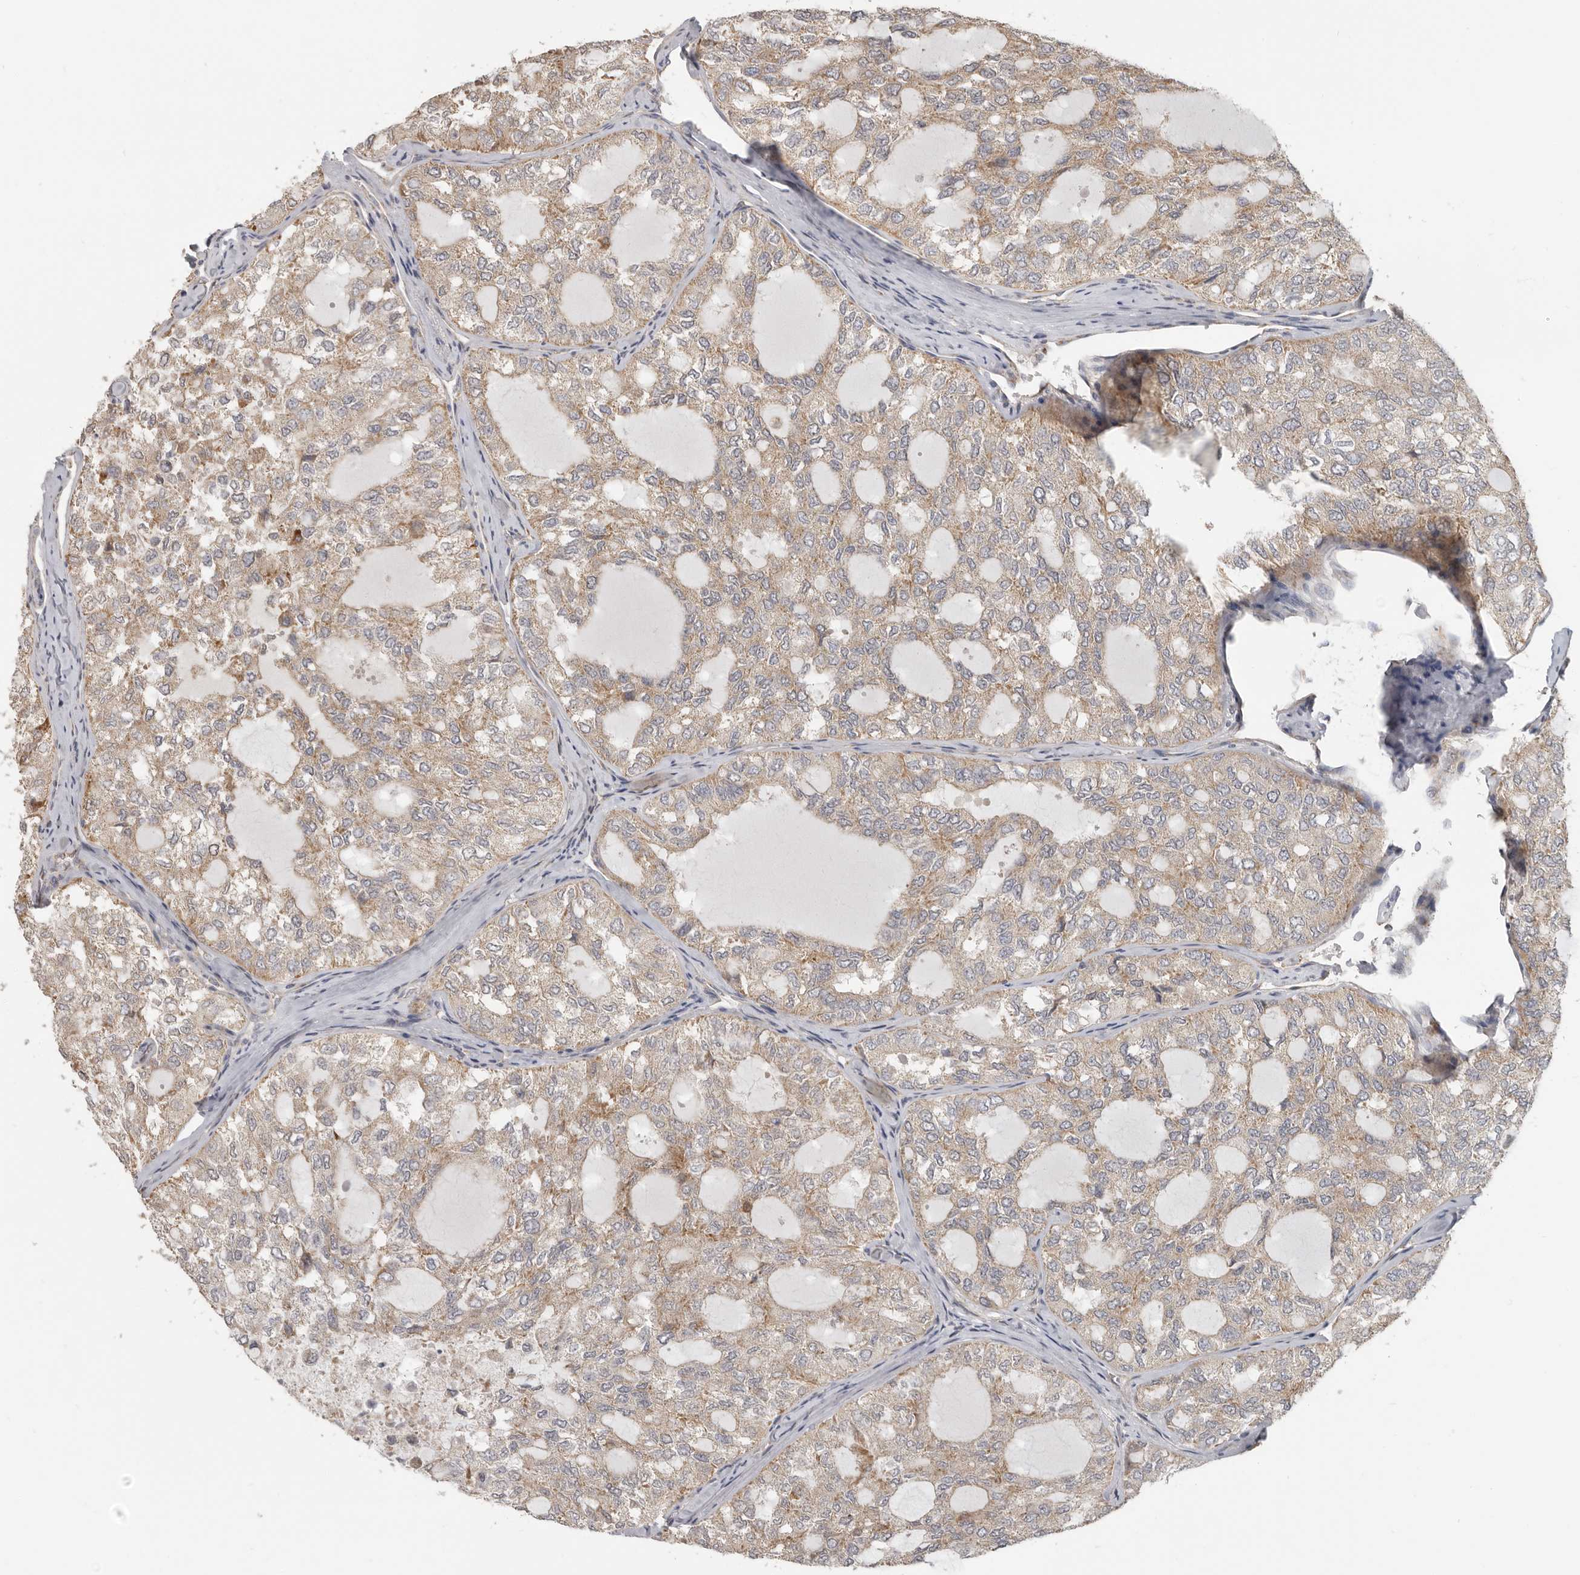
{"staining": {"intensity": "moderate", "quantity": ">75%", "location": "cytoplasmic/membranous"}, "tissue": "thyroid cancer", "cell_type": "Tumor cells", "image_type": "cancer", "snomed": [{"axis": "morphology", "description": "Follicular adenoma carcinoma, NOS"}, {"axis": "topography", "description": "Thyroid gland"}], "caption": "Moderate cytoplasmic/membranous positivity for a protein is identified in approximately >75% of tumor cells of thyroid cancer using immunohistochemistry (IHC).", "gene": "UNK", "patient": {"sex": "male", "age": 75}}